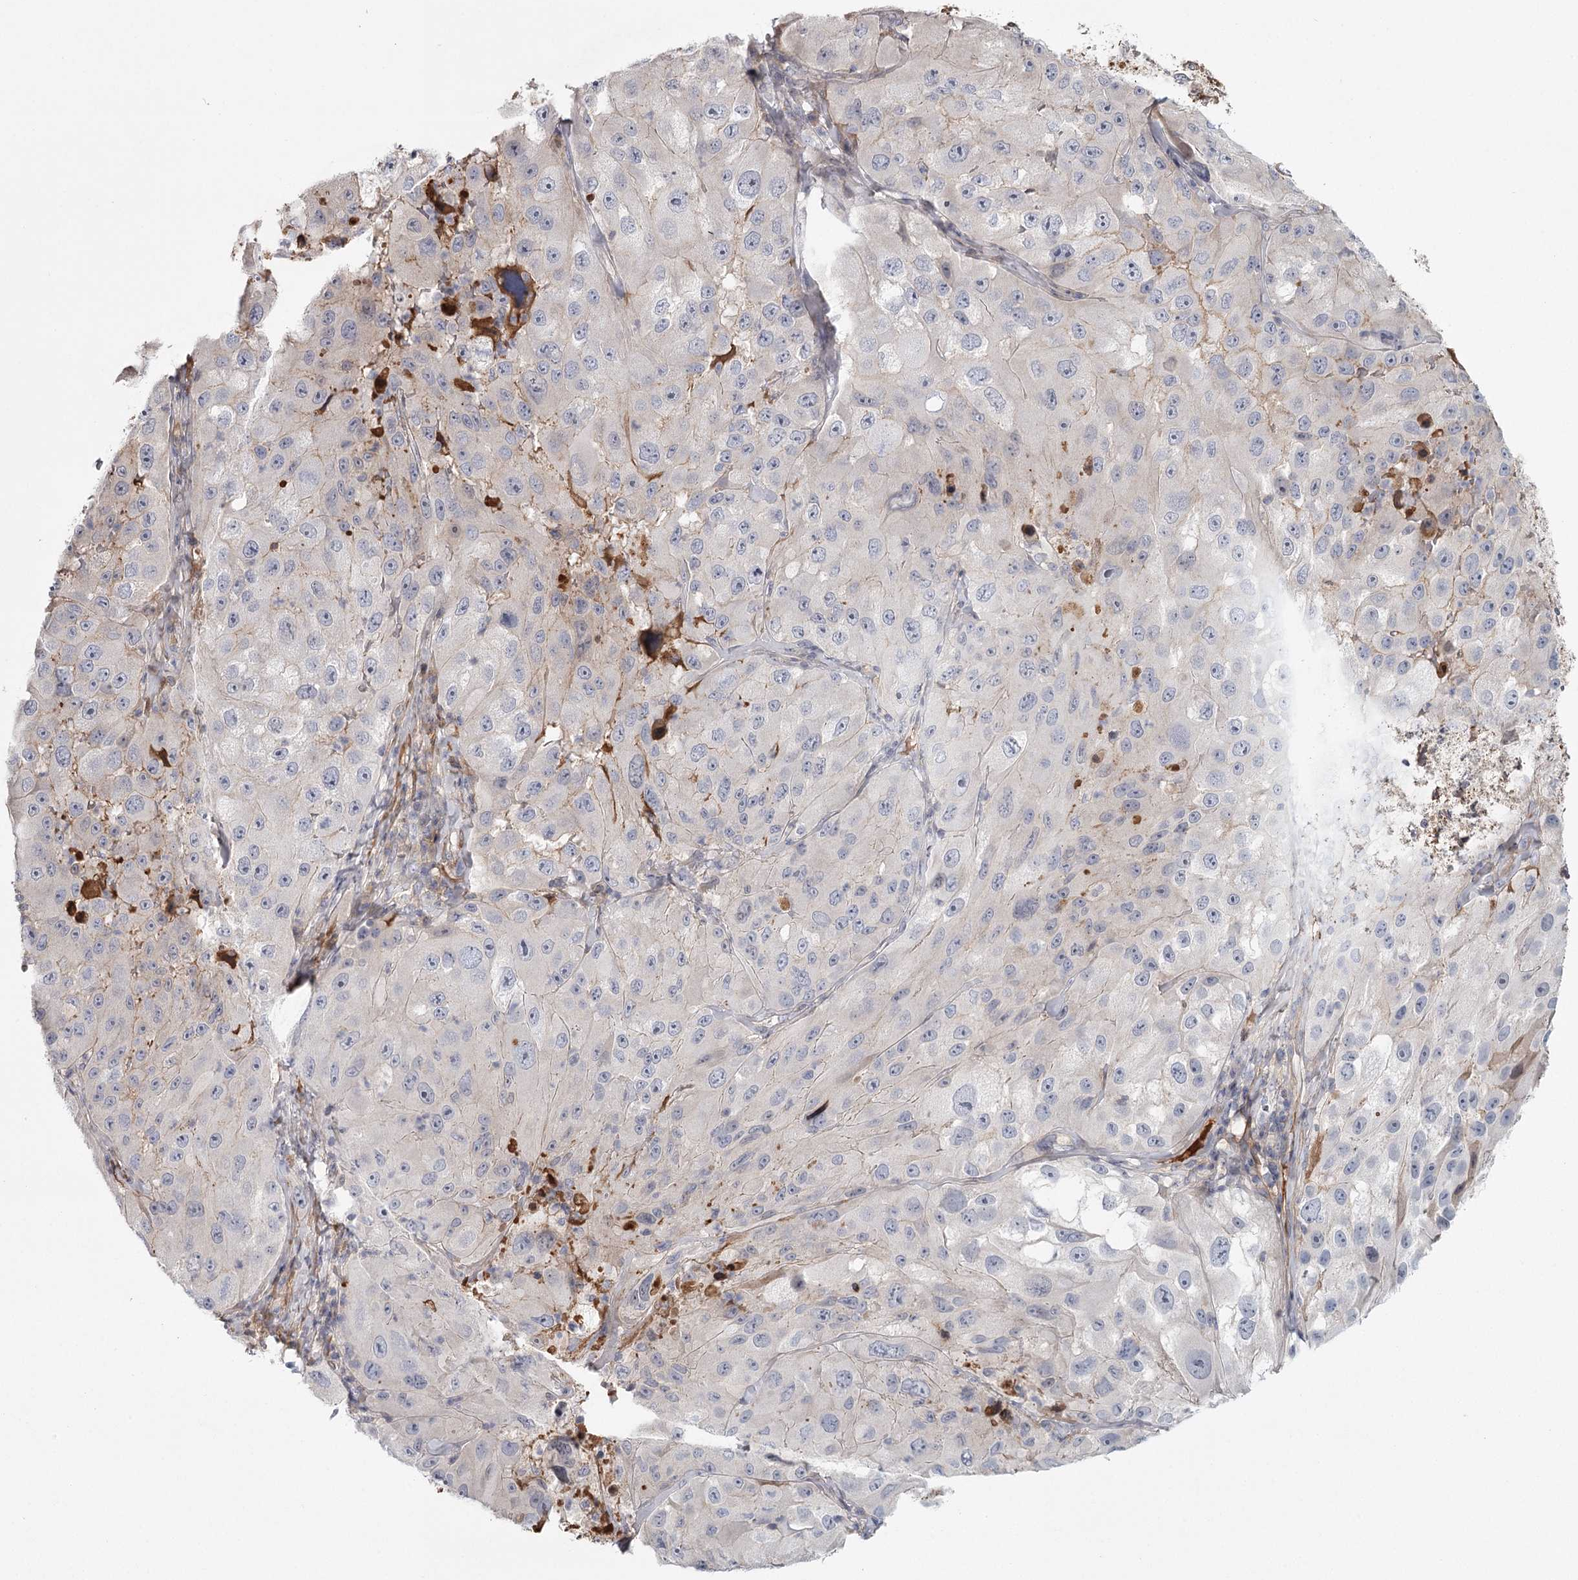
{"staining": {"intensity": "negative", "quantity": "none", "location": "none"}, "tissue": "melanoma", "cell_type": "Tumor cells", "image_type": "cancer", "snomed": [{"axis": "morphology", "description": "Malignant melanoma, Metastatic site"}, {"axis": "topography", "description": "Lymph node"}], "caption": "Malignant melanoma (metastatic site) stained for a protein using immunohistochemistry demonstrates no positivity tumor cells.", "gene": "DHRS9", "patient": {"sex": "male", "age": 62}}